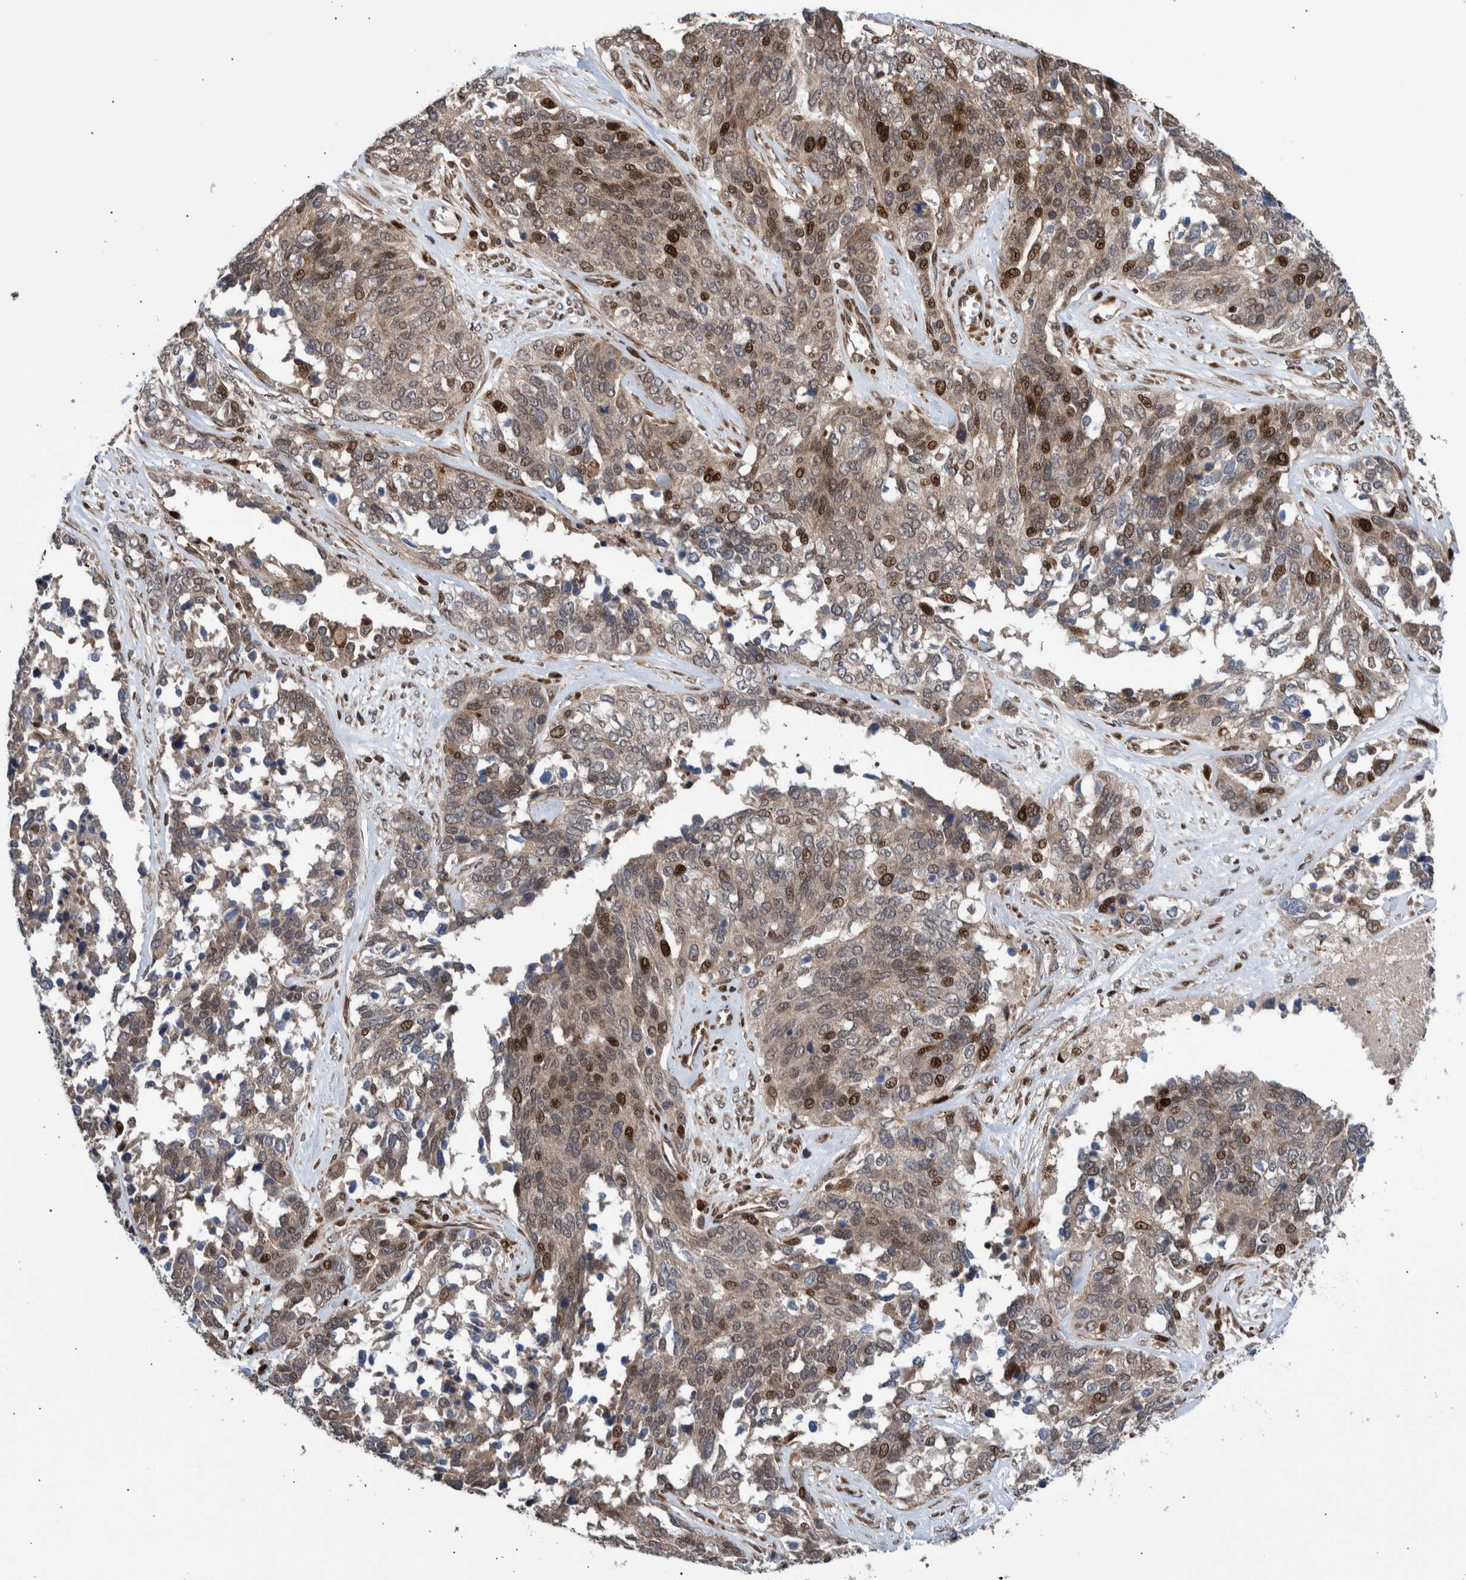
{"staining": {"intensity": "moderate", "quantity": "25%-75%", "location": "cytoplasmic/membranous,nuclear"}, "tissue": "ovarian cancer", "cell_type": "Tumor cells", "image_type": "cancer", "snomed": [{"axis": "morphology", "description": "Cystadenocarcinoma, serous, NOS"}, {"axis": "topography", "description": "Ovary"}], "caption": "A medium amount of moderate cytoplasmic/membranous and nuclear expression is seen in approximately 25%-75% of tumor cells in ovarian serous cystadenocarcinoma tissue.", "gene": "SHISA6", "patient": {"sex": "female", "age": 44}}